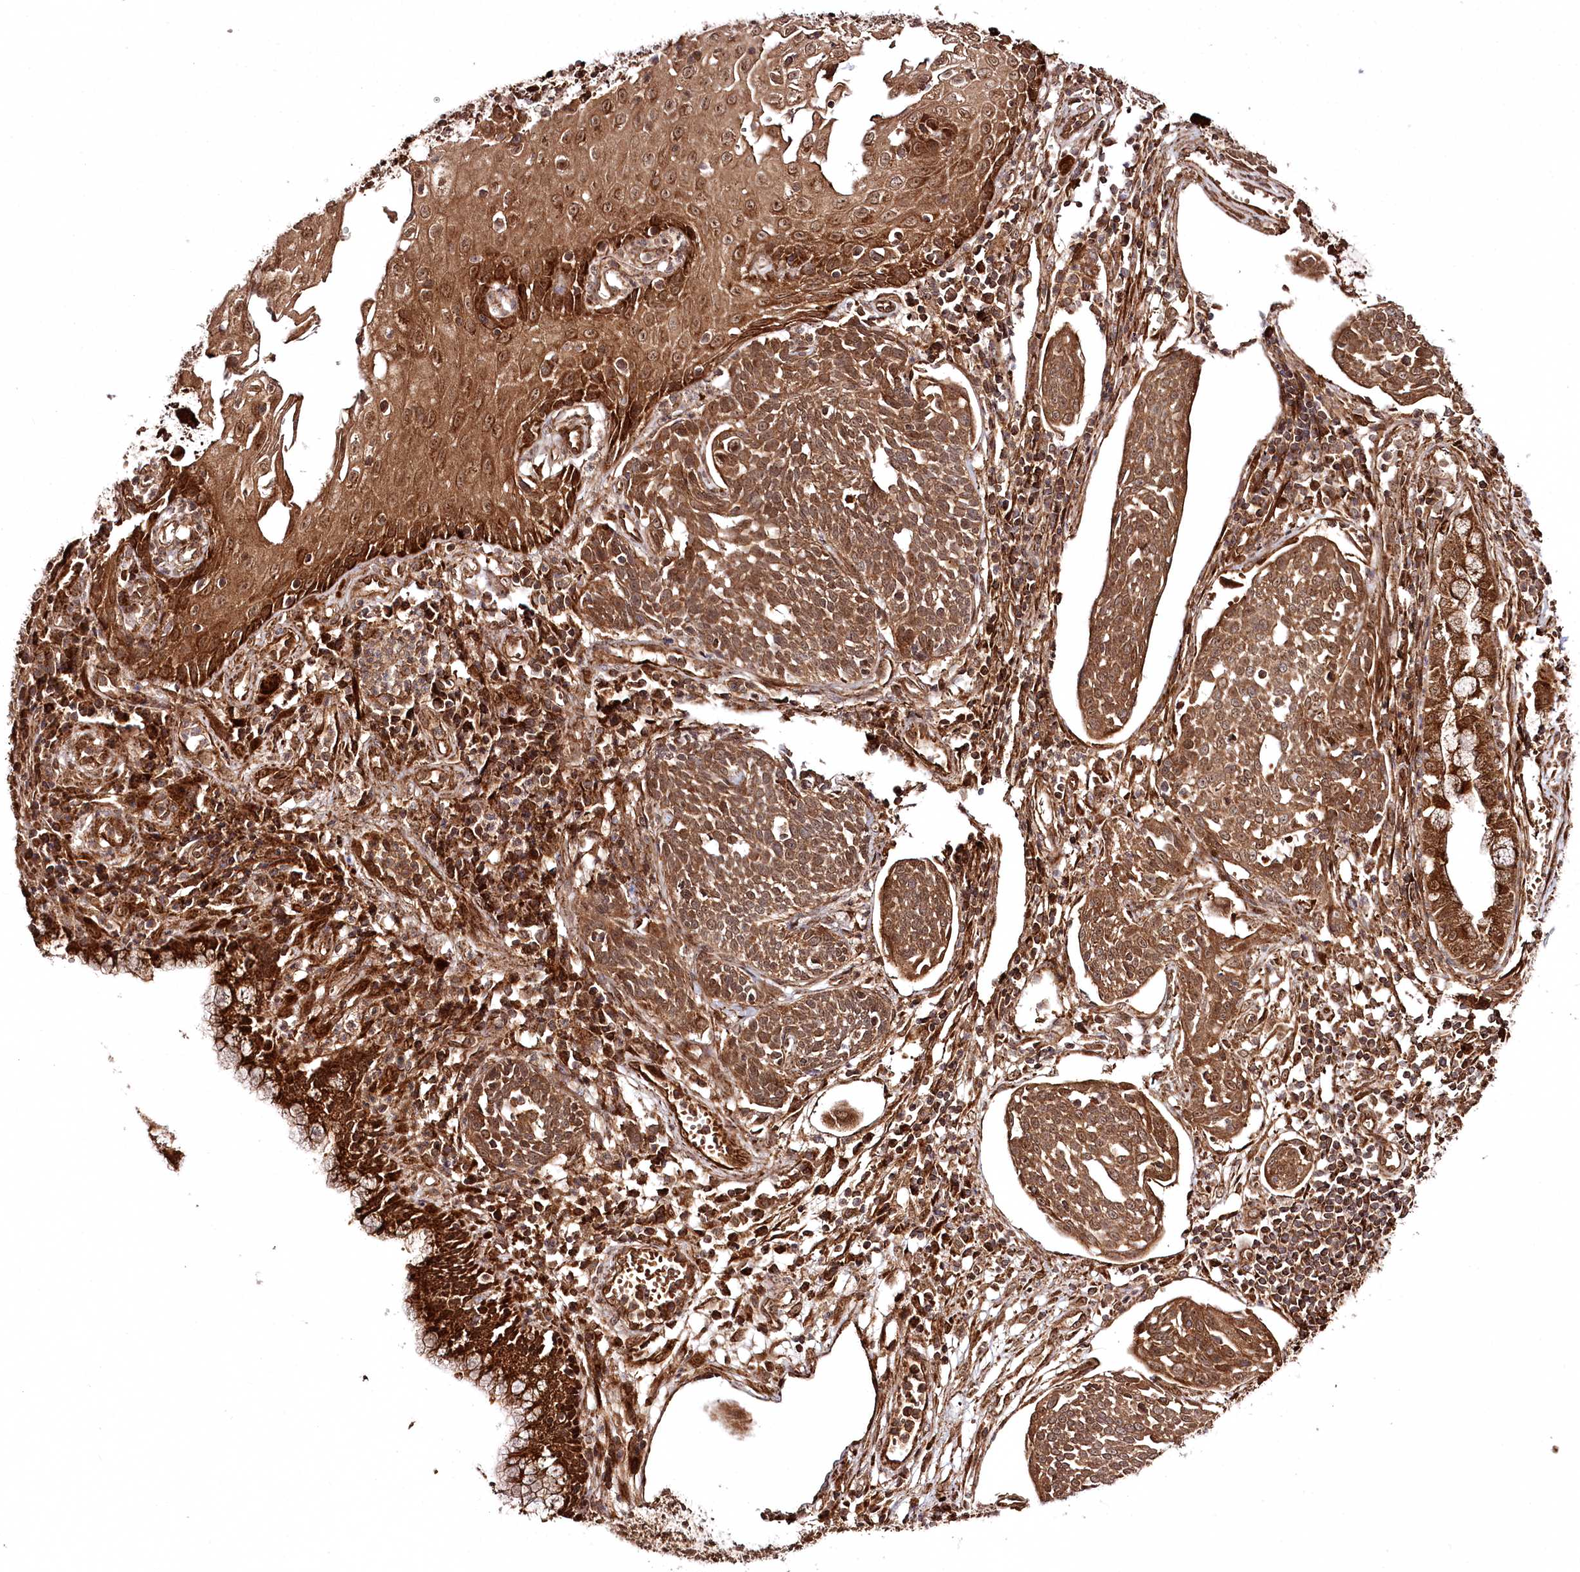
{"staining": {"intensity": "moderate", "quantity": ">75%", "location": "cytoplasmic/membranous"}, "tissue": "cervical cancer", "cell_type": "Tumor cells", "image_type": "cancer", "snomed": [{"axis": "morphology", "description": "Squamous cell carcinoma, NOS"}, {"axis": "topography", "description": "Cervix"}], "caption": "Brown immunohistochemical staining in cervical squamous cell carcinoma exhibits moderate cytoplasmic/membranous expression in about >75% of tumor cells. Using DAB (3,3'-diaminobenzidine) (brown) and hematoxylin (blue) stains, captured at high magnification using brightfield microscopy.", "gene": "REXO2", "patient": {"sex": "female", "age": 34}}